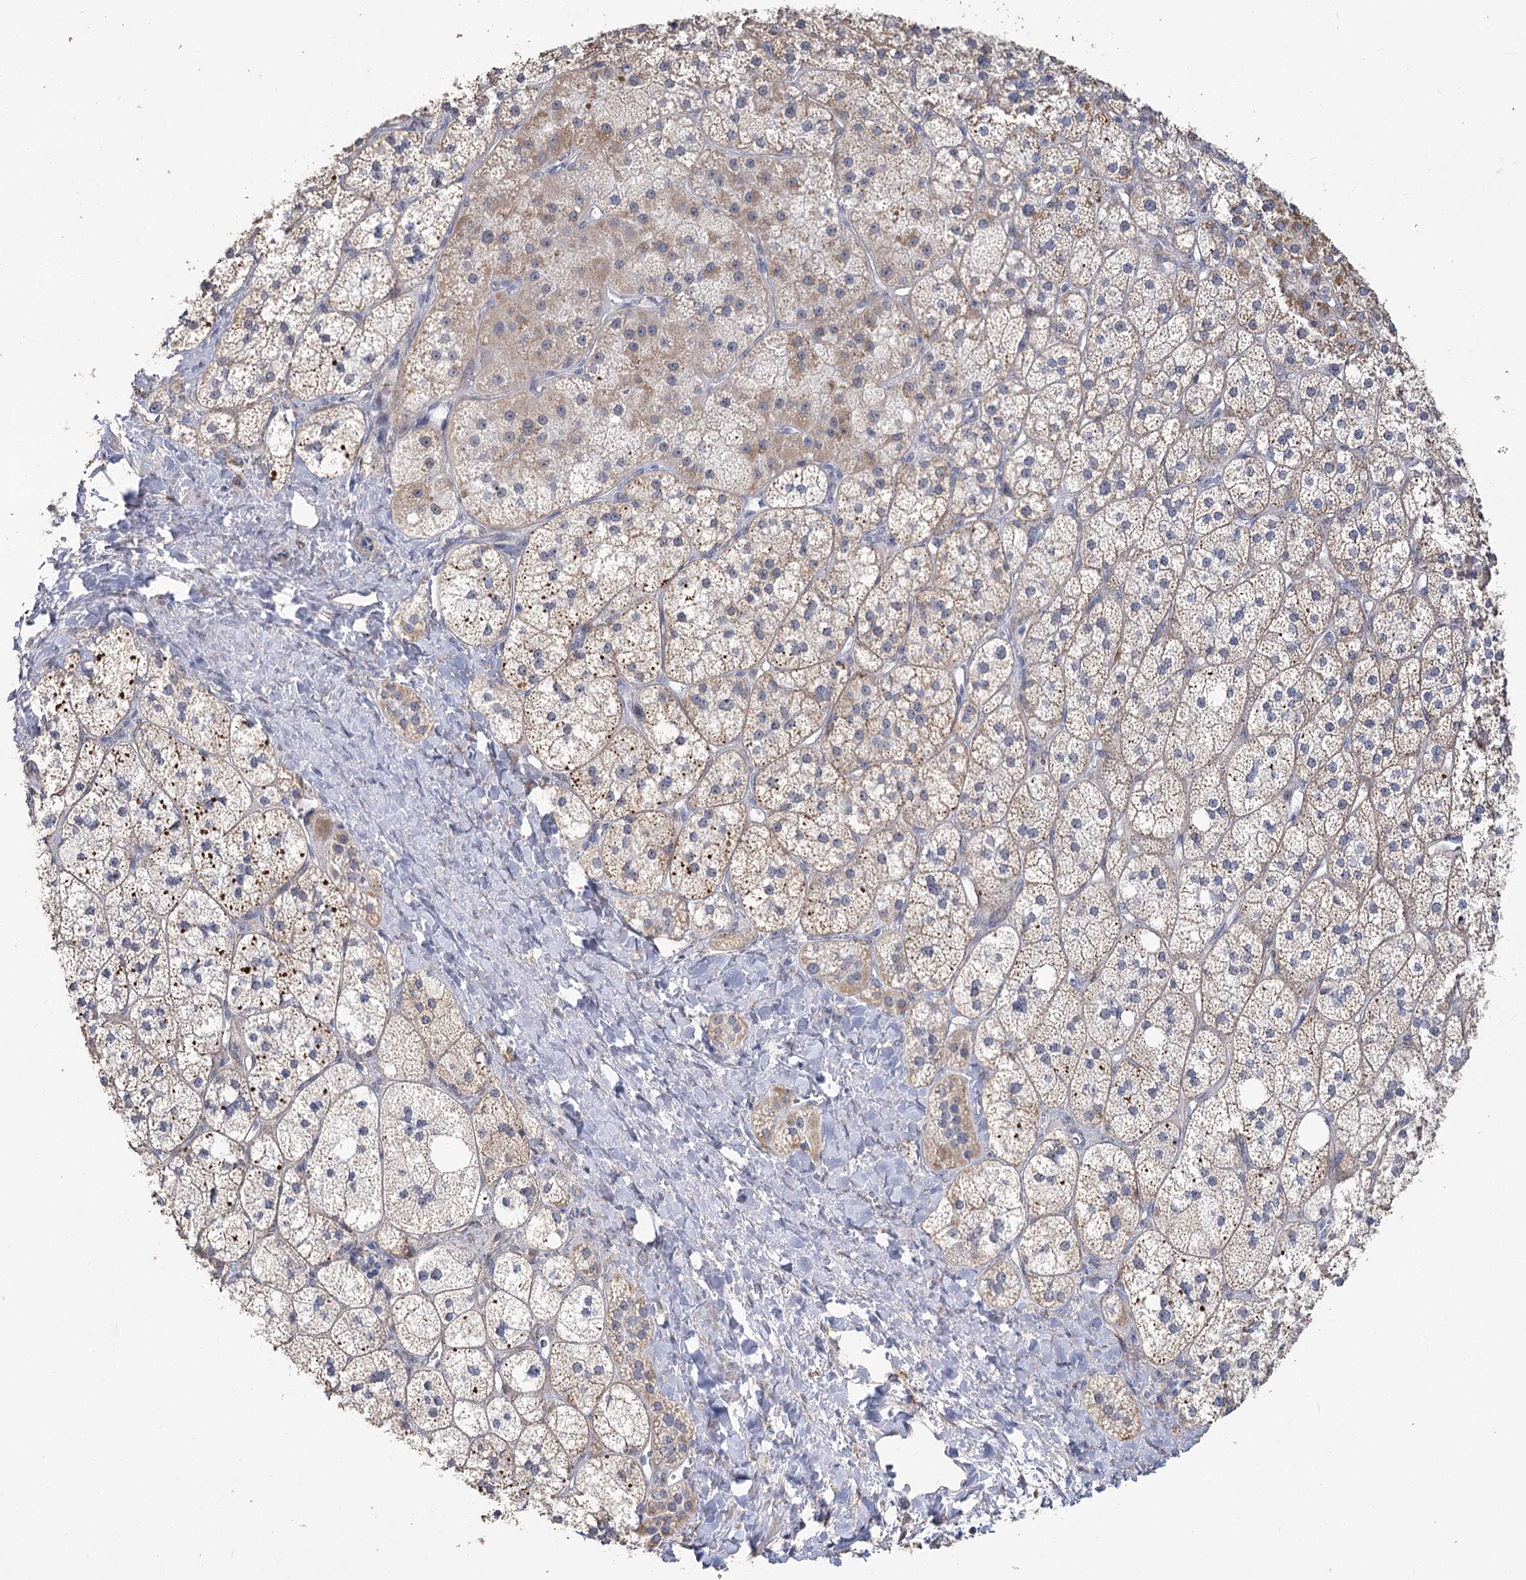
{"staining": {"intensity": "moderate", "quantity": ">75%", "location": "cytoplasmic/membranous"}, "tissue": "adrenal gland", "cell_type": "Glandular cells", "image_type": "normal", "snomed": [{"axis": "morphology", "description": "Normal tissue, NOS"}, {"axis": "topography", "description": "Adrenal gland"}], "caption": "Immunohistochemical staining of unremarkable adrenal gland exhibits >75% levels of moderate cytoplasmic/membranous protein expression in approximately >75% of glandular cells.", "gene": "RUFY4", "patient": {"sex": "male", "age": 61}}